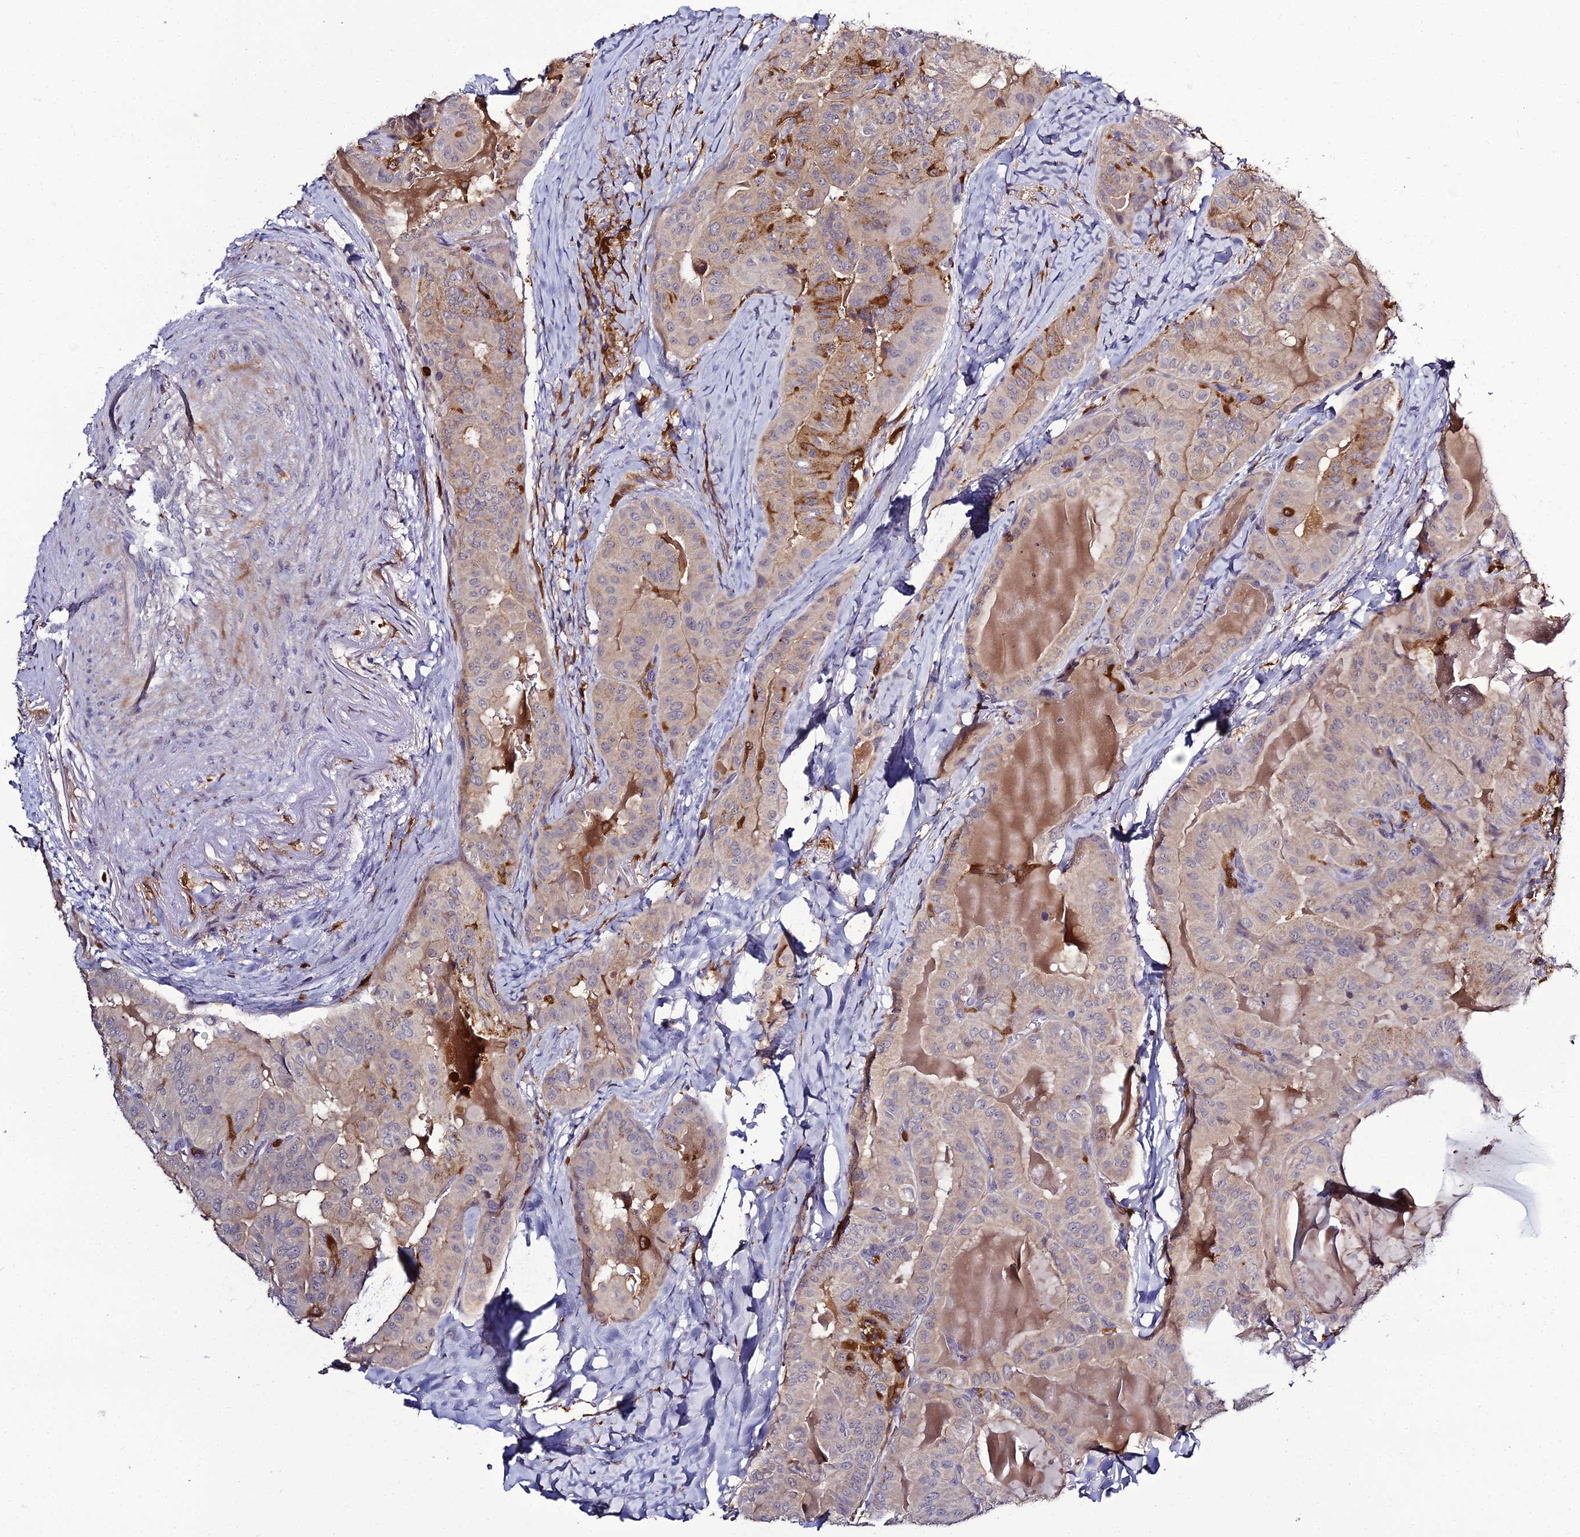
{"staining": {"intensity": "moderate", "quantity": "<25%", "location": "cytoplasmic/membranous"}, "tissue": "thyroid cancer", "cell_type": "Tumor cells", "image_type": "cancer", "snomed": [{"axis": "morphology", "description": "Papillary adenocarcinoma, NOS"}, {"axis": "topography", "description": "Thyroid gland"}], "caption": "The photomicrograph demonstrates immunohistochemical staining of thyroid cancer. There is moderate cytoplasmic/membranous expression is present in about <25% of tumor cells.", "gene": "IL4I1", "patient": {"sex": "female", "age": 68}}